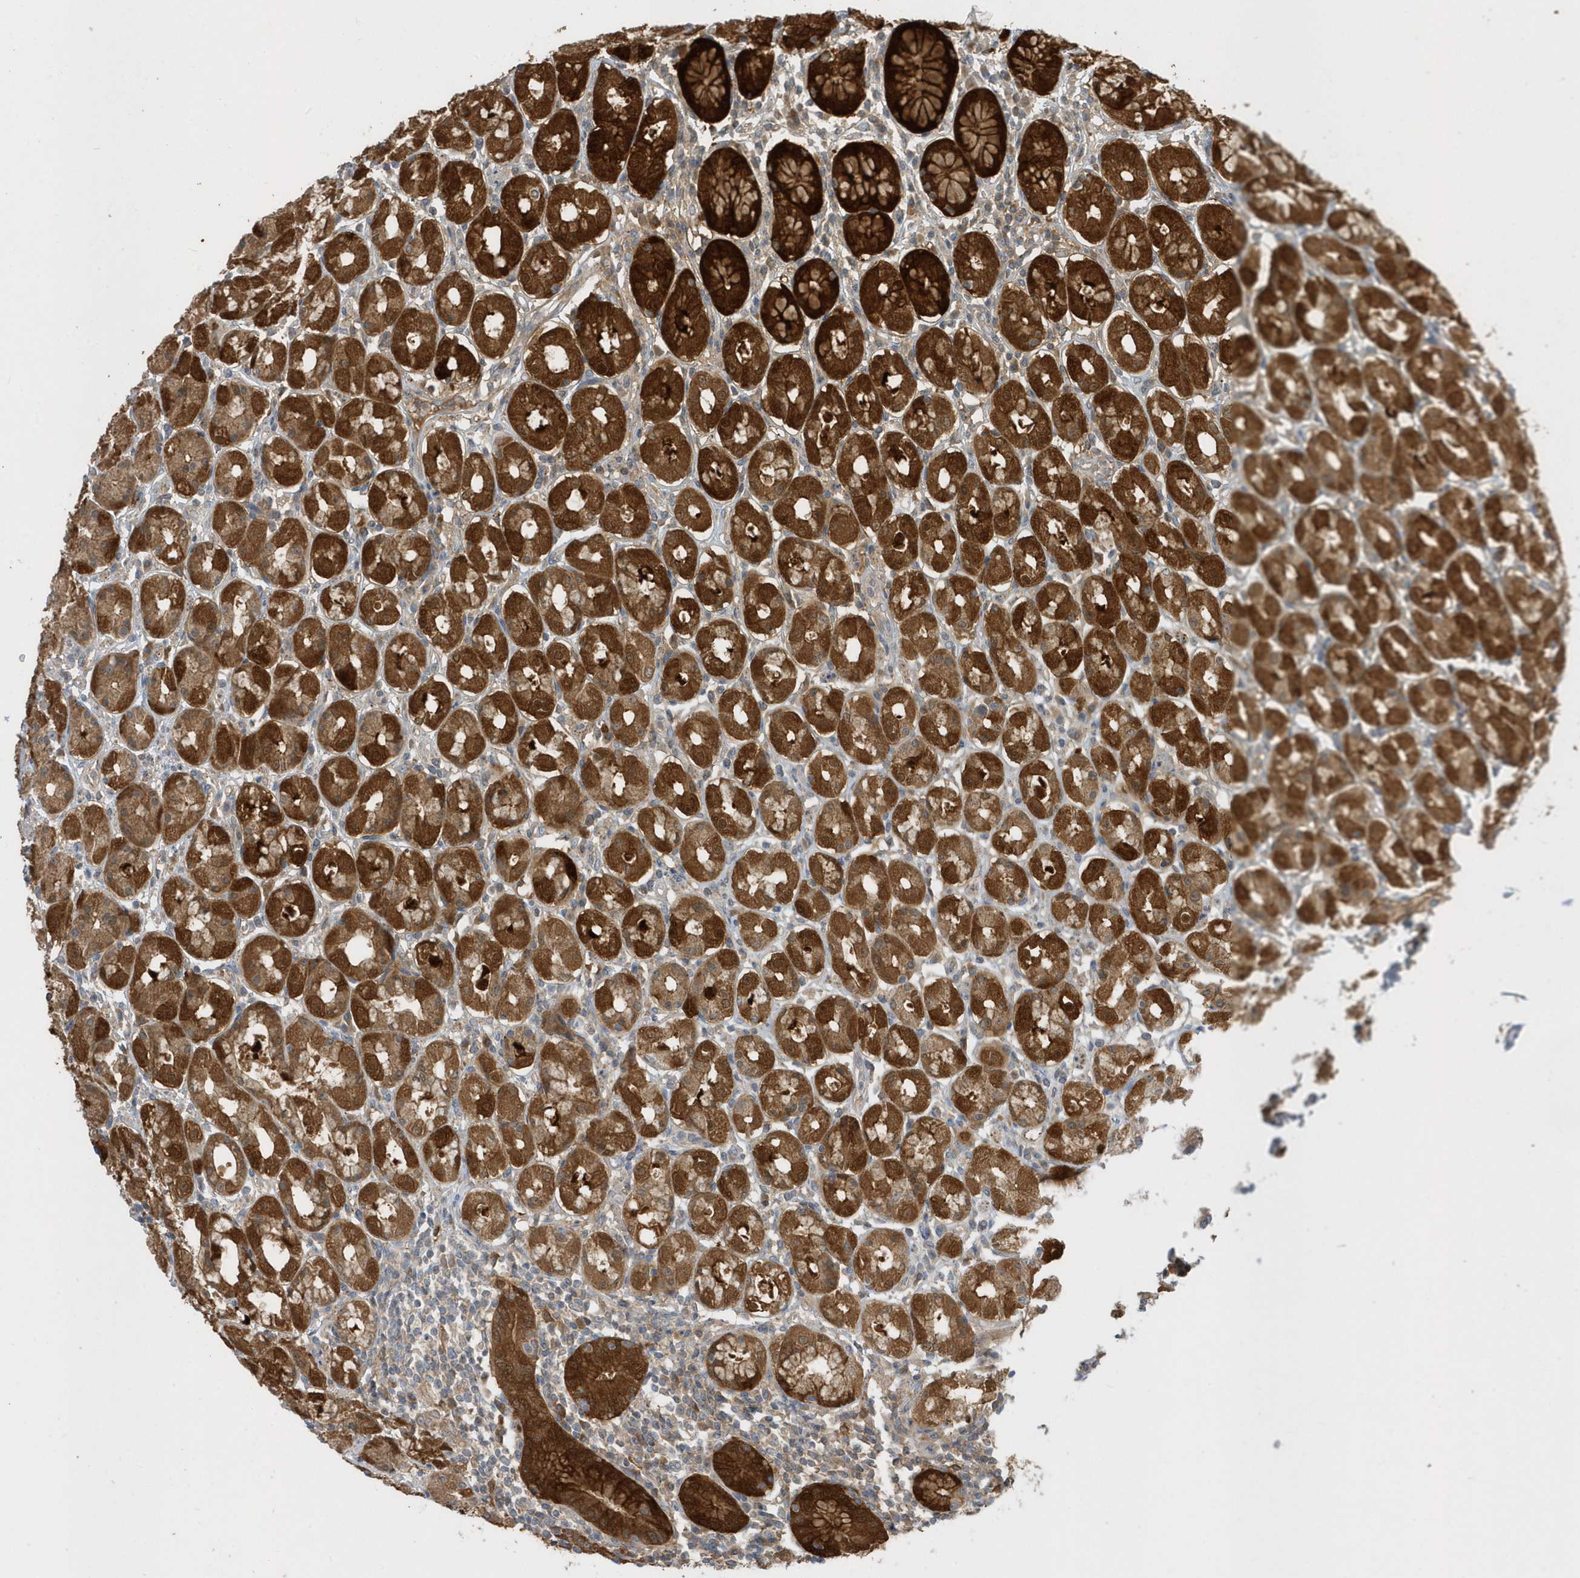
{"staining": {"intensity": "strong", "quantity": ">75%", "location": "cytoplasmic/membranous"}, "tissue": "stomach", "cell_type": "Glandular cells", "image_type": "normal", "snomed": [{"axis": "morphology", "description": "Normal tissue, NOS"}, {"axis": "topography", "description": "Stomach"}, {"axis": "topography", "description": "Stomach, lower"}], "caption": "Brown immunohistochemical staining in unremarkable stomach exhibits strong cytoplasmic/membranous positivity in about >75% of glandular cells. The staining is performed using DAB (3,3'-diaminobenzidine) brown chromogen to label protein expression. The nuclei are counter-stained blue using hematoxylin.", "gene": "USP53", "patient": {"sex": "female", "age": 56}}